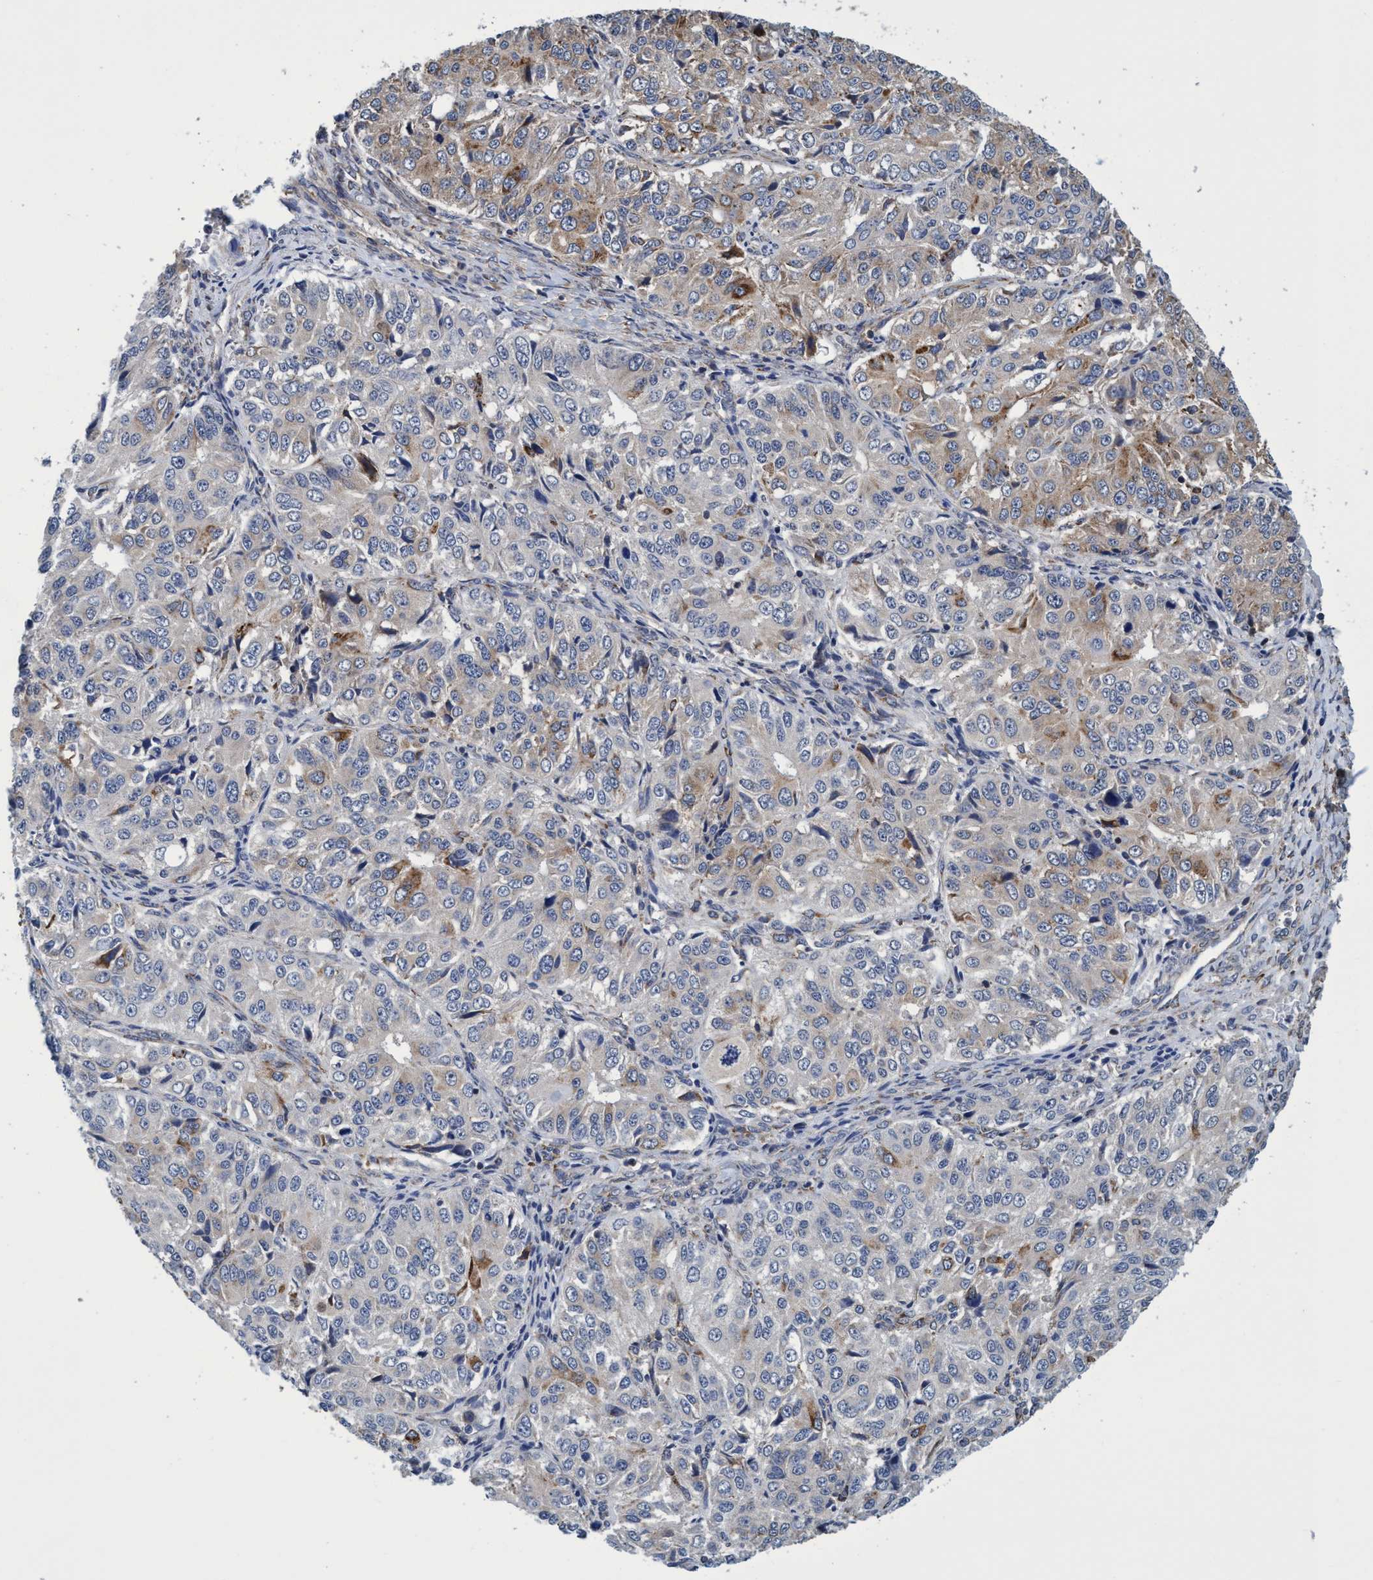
{"staining": {"intensity": "moderate", "quantity": "<25%", "location": "cytoplasmic/membranous"}, "tissue": "ovarian cancer", "cell_type": "Tumor cells", "image_type": "cancer", "snomed": [{"axis": "morphology", "description": "Carcinoma, endometroid"}, {"axis": "topography", "description": "Ovary"}], "caption": "A brown stain highlights moderate cytoplasmic/membranous positivity of a protein in human ovarian endometroid carcinoma tumor cells.", "gene": "CALCOCO2", "patient": {"sex": "female", "age": 51}}